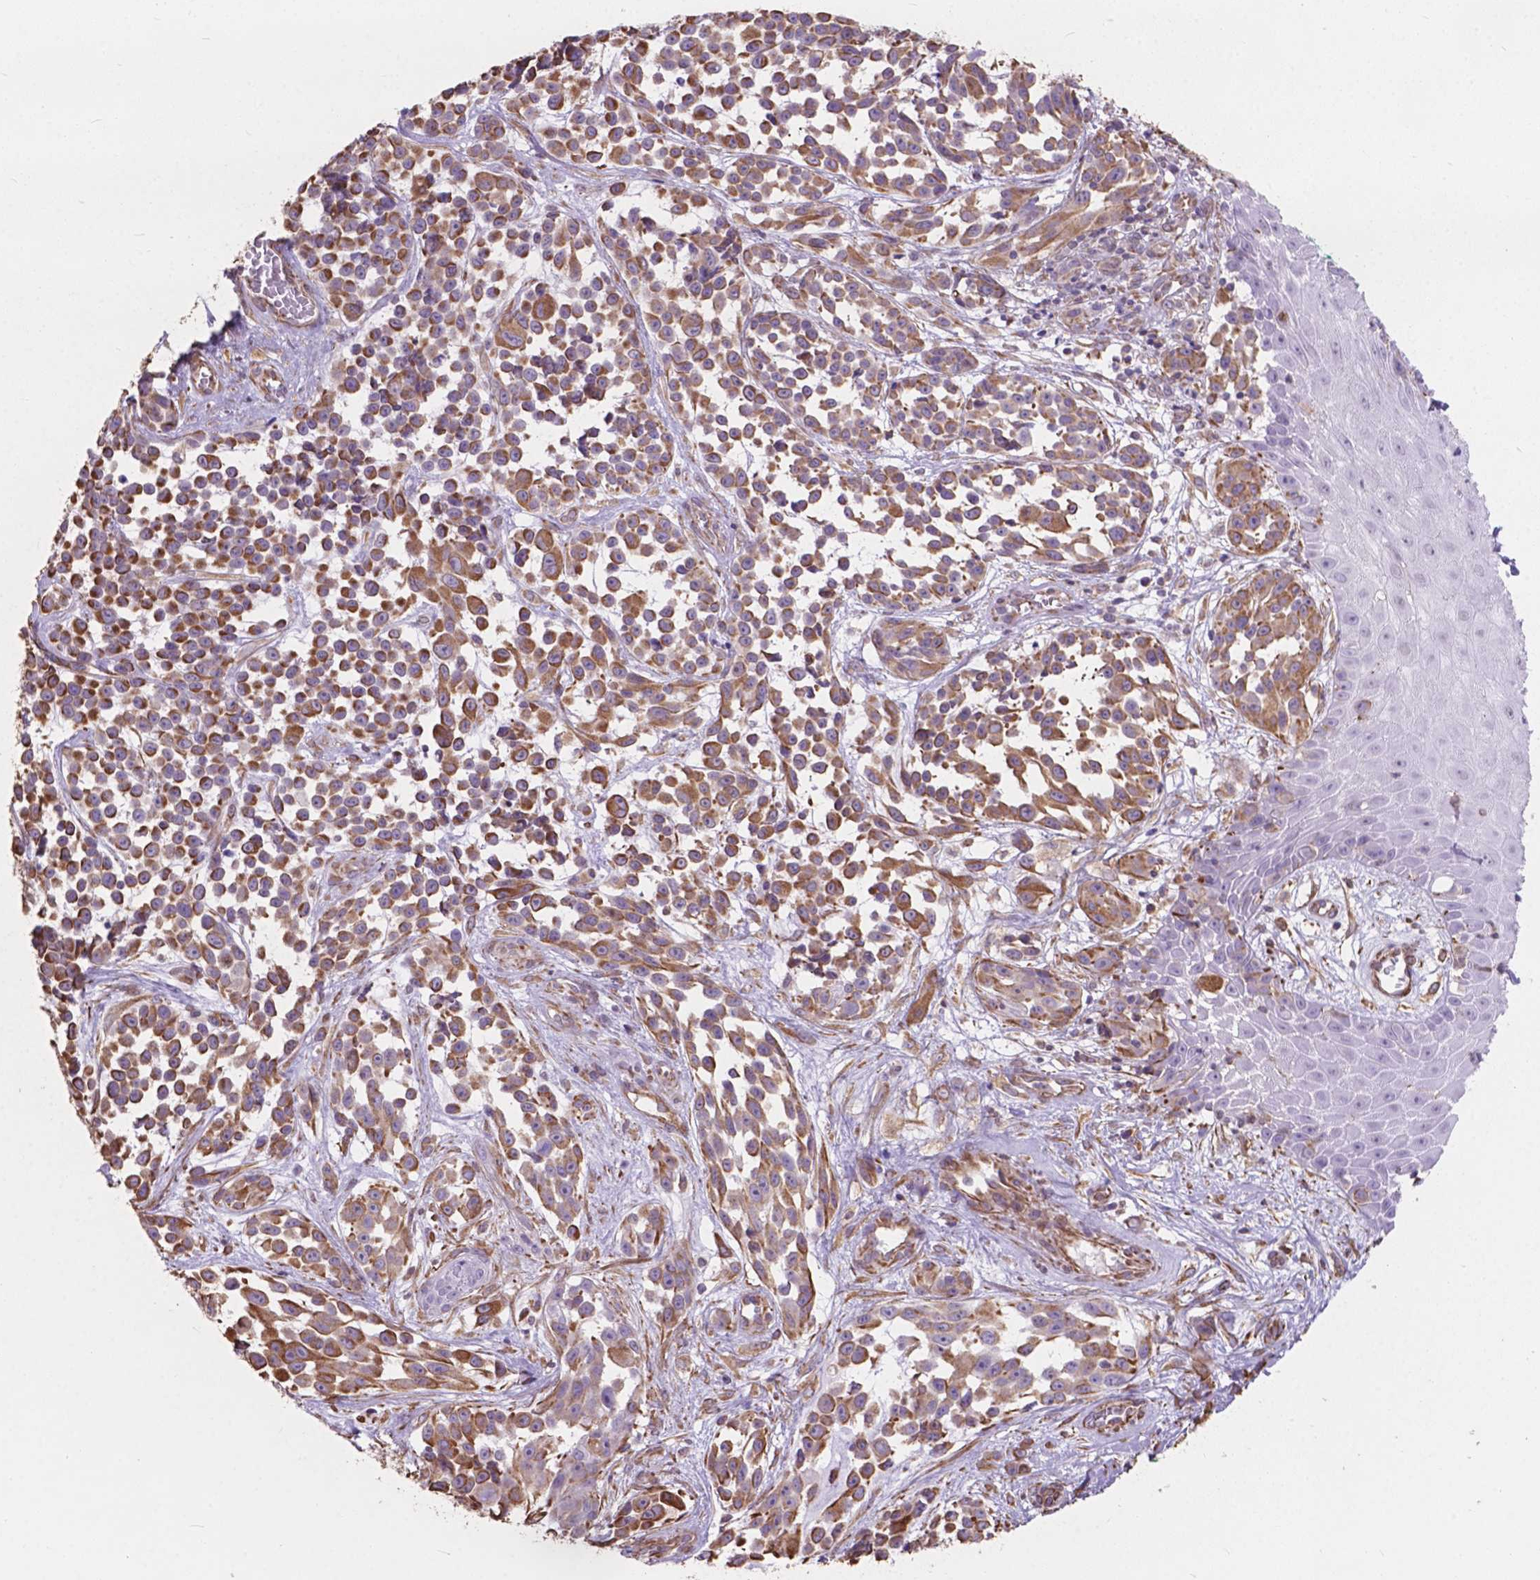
{"staining": {"intensity": "moderate", "quantity": ">75%", "location": "cytoplasmic/membranous"}, "tissue": "melanoma", "cell_type": "Tumor cells", "image_type": "cancer", "snomed": [{"axis": "morphology", "description": "Malignant melanoma, NOS"}, {"axis": "topography", "description": "Skin"}], "caption": "A high-resolution image shows IHC staining of malignant melanoma, which exhibits moderate cytoplasmic/membranous positivity in about >75% of tumor cells.", "gene": "AMOT", "patient": {"sex": "female", "age": 88}}